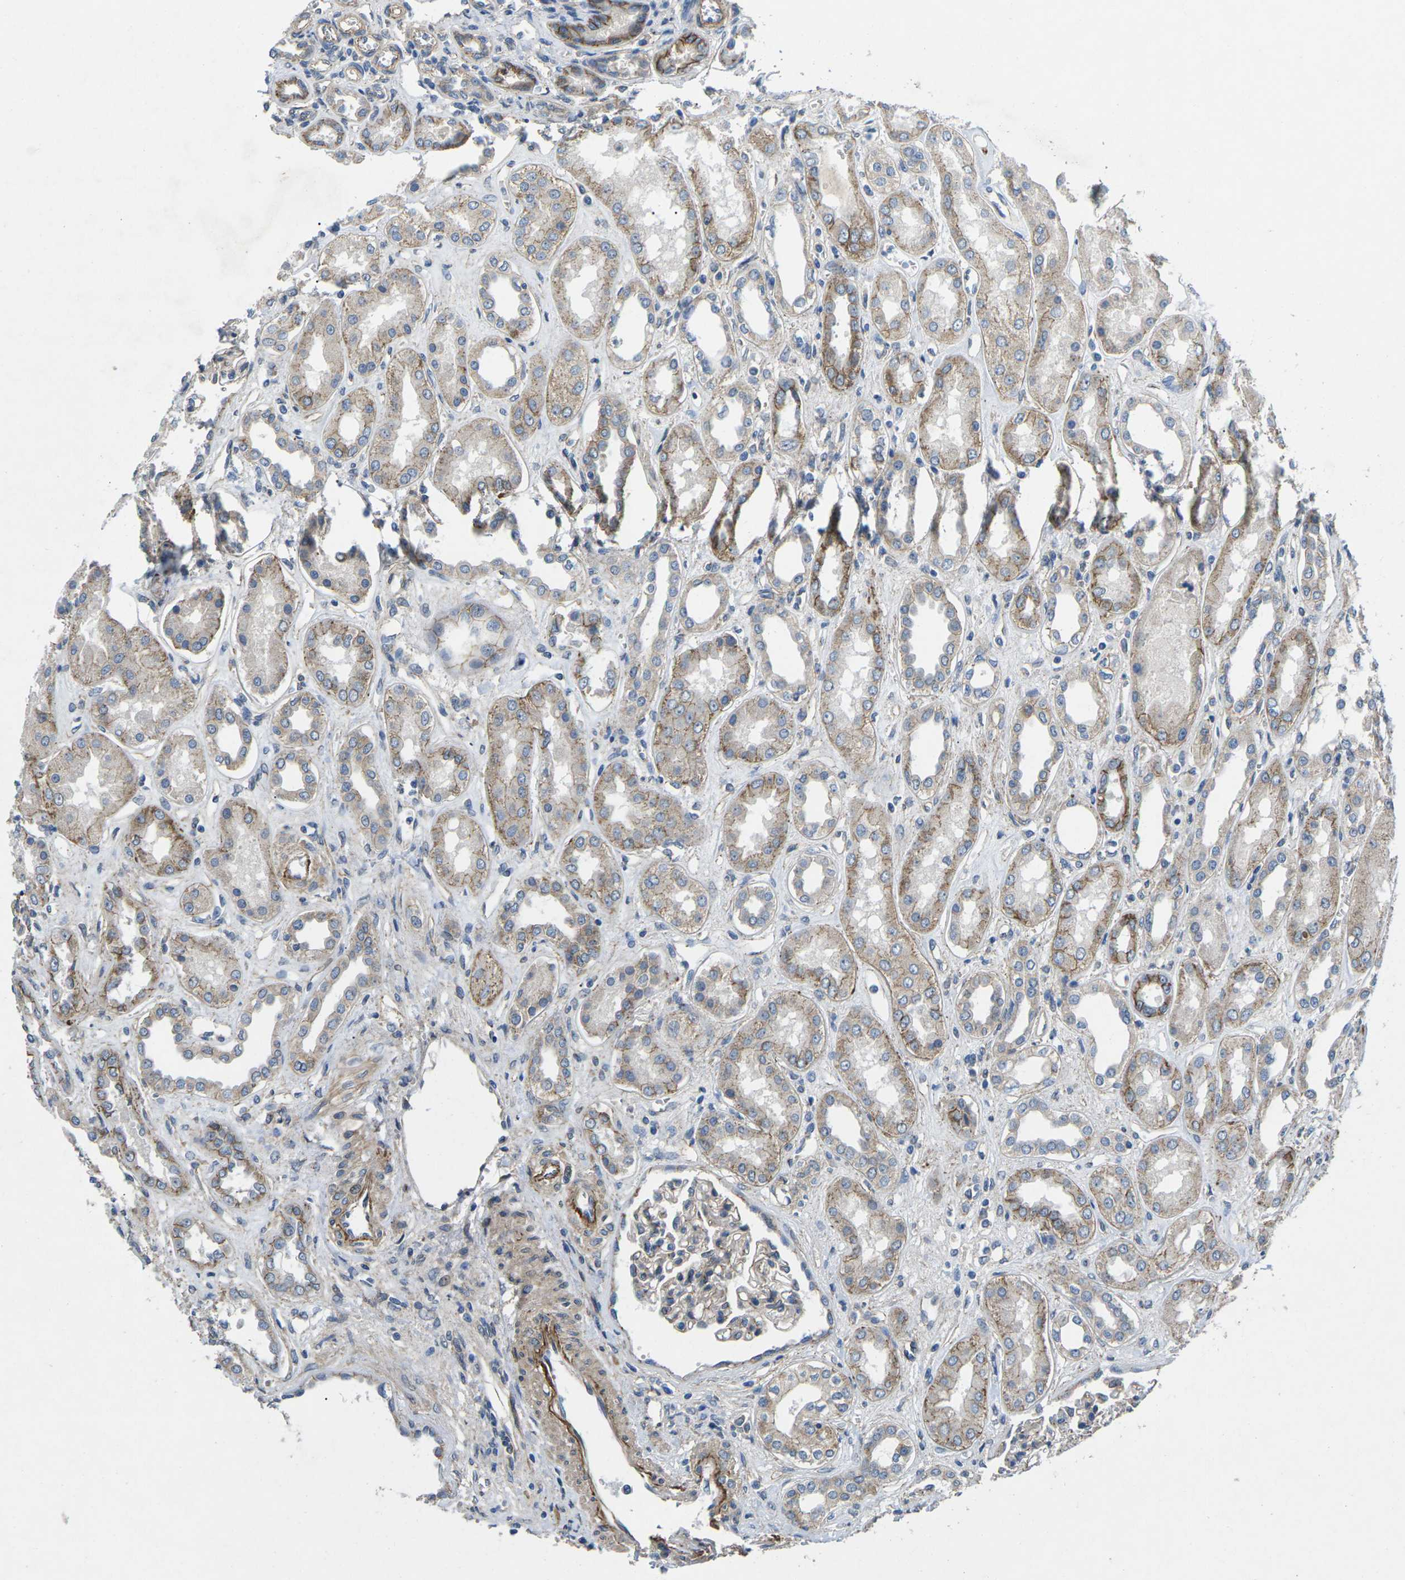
{"staining": {"intensity": "weak", "quantity": "25%-75%", "location": "cytoplasmic/membranous"}, "tissue": "kidney", "cell_type": "Cells in glomeruli", "image_type": "normal", "snomed": [{"axis": "morphology", "description": "Normal tissue, NOS"}, {"axis": "topography", "description": "Kidney"}], "caption": "This is an image of immunohistochemistry (IHC) staining of benign kidney, which shows weak positivity in the cytoplasmic/membranous of cells in glomeruli.", "gene": "CTNND1", "patient": {"sex": "male", "age": 59}}